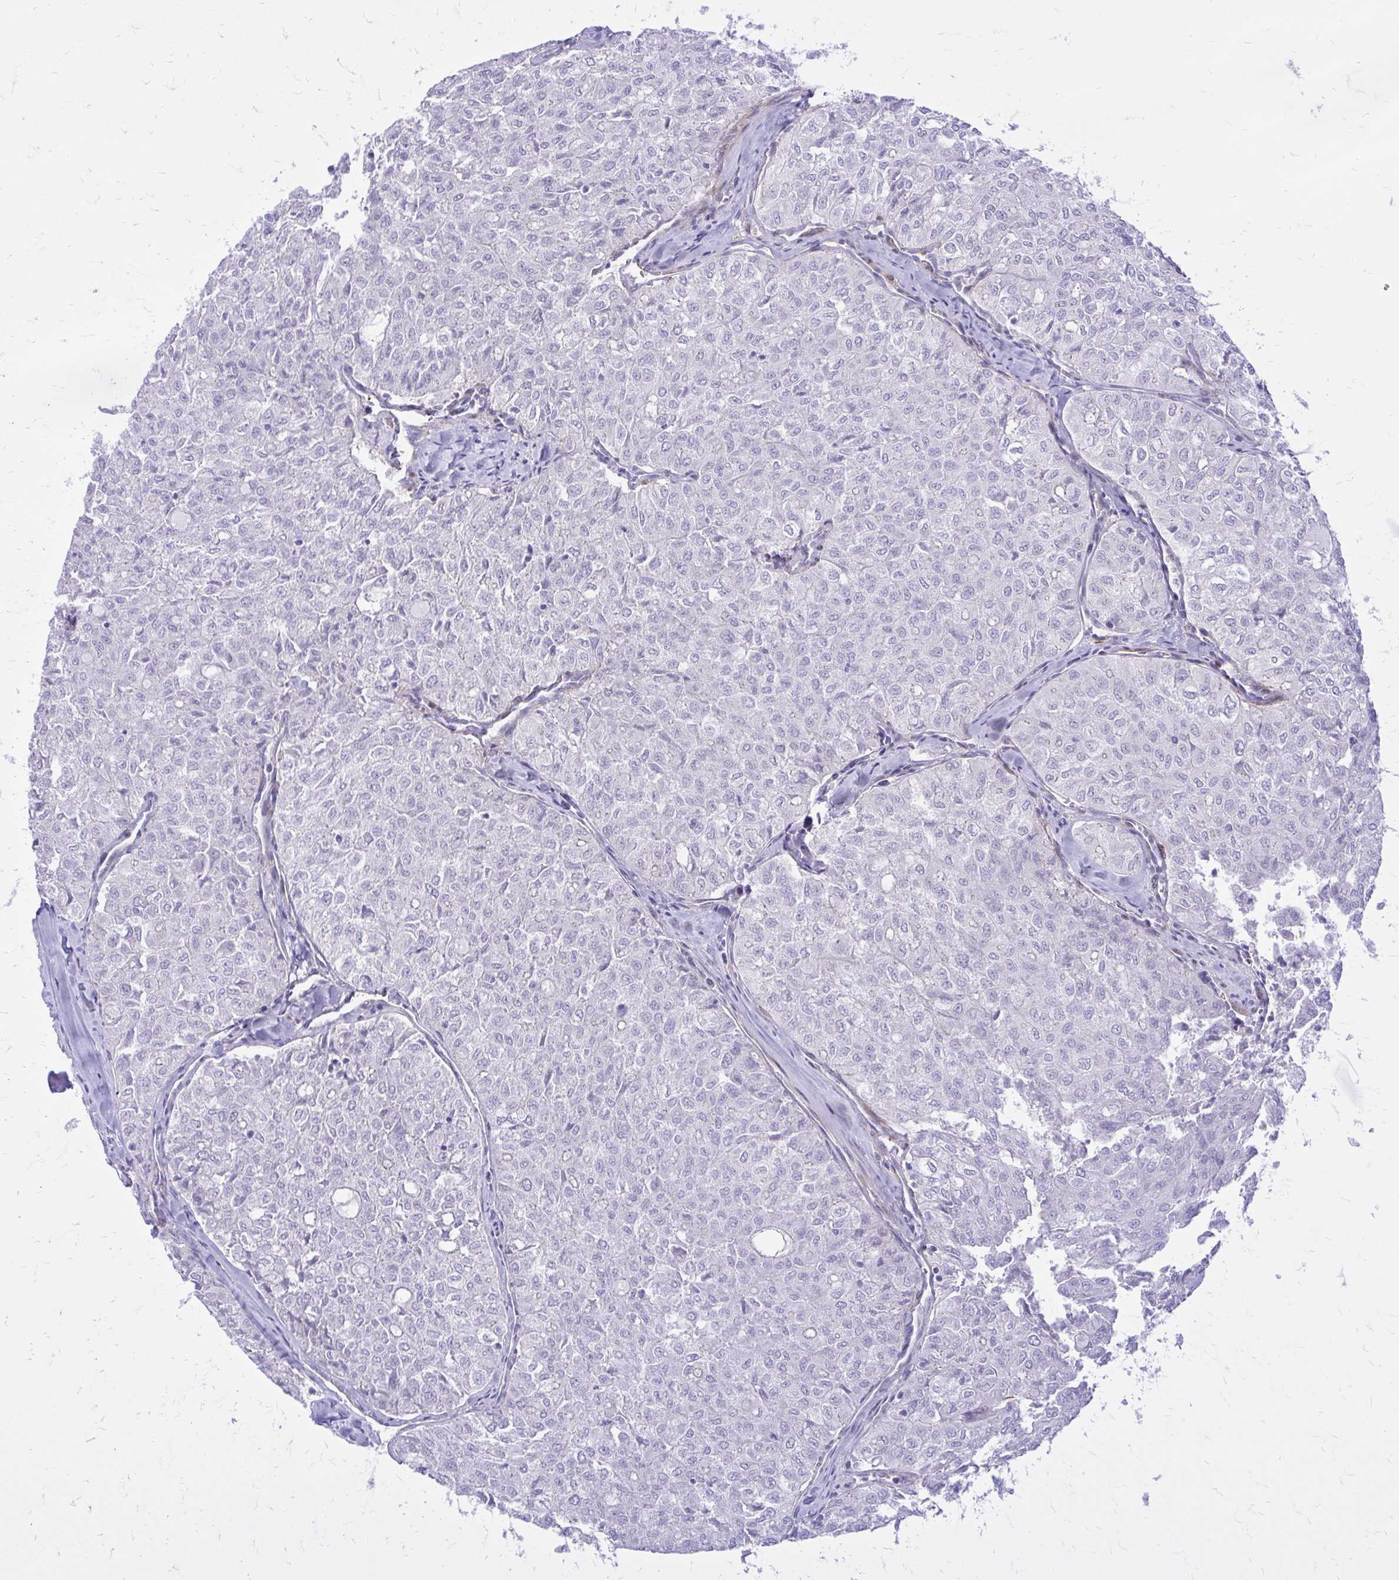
{"staining": {"intensity": "negative", "quantity": "none", "location": "none"}, "tissue": "thyroid cancer", "cell_type": "Tumor cells", "image_type": "cancer", "snomed": [{"axis": "morphology", "description": "Follicular adenoma carcinoma, NOS"}, {"axis": "topography", "description": "Thyroid gland"}], "caption": "Thyroid cancer (follicular adenoma carcinoma) was stained to show a protein in brown. There is no significant expression in tumor cells.", "gene": "ADAMTSL1", "patient": {"sex": "male", "age": 75}}